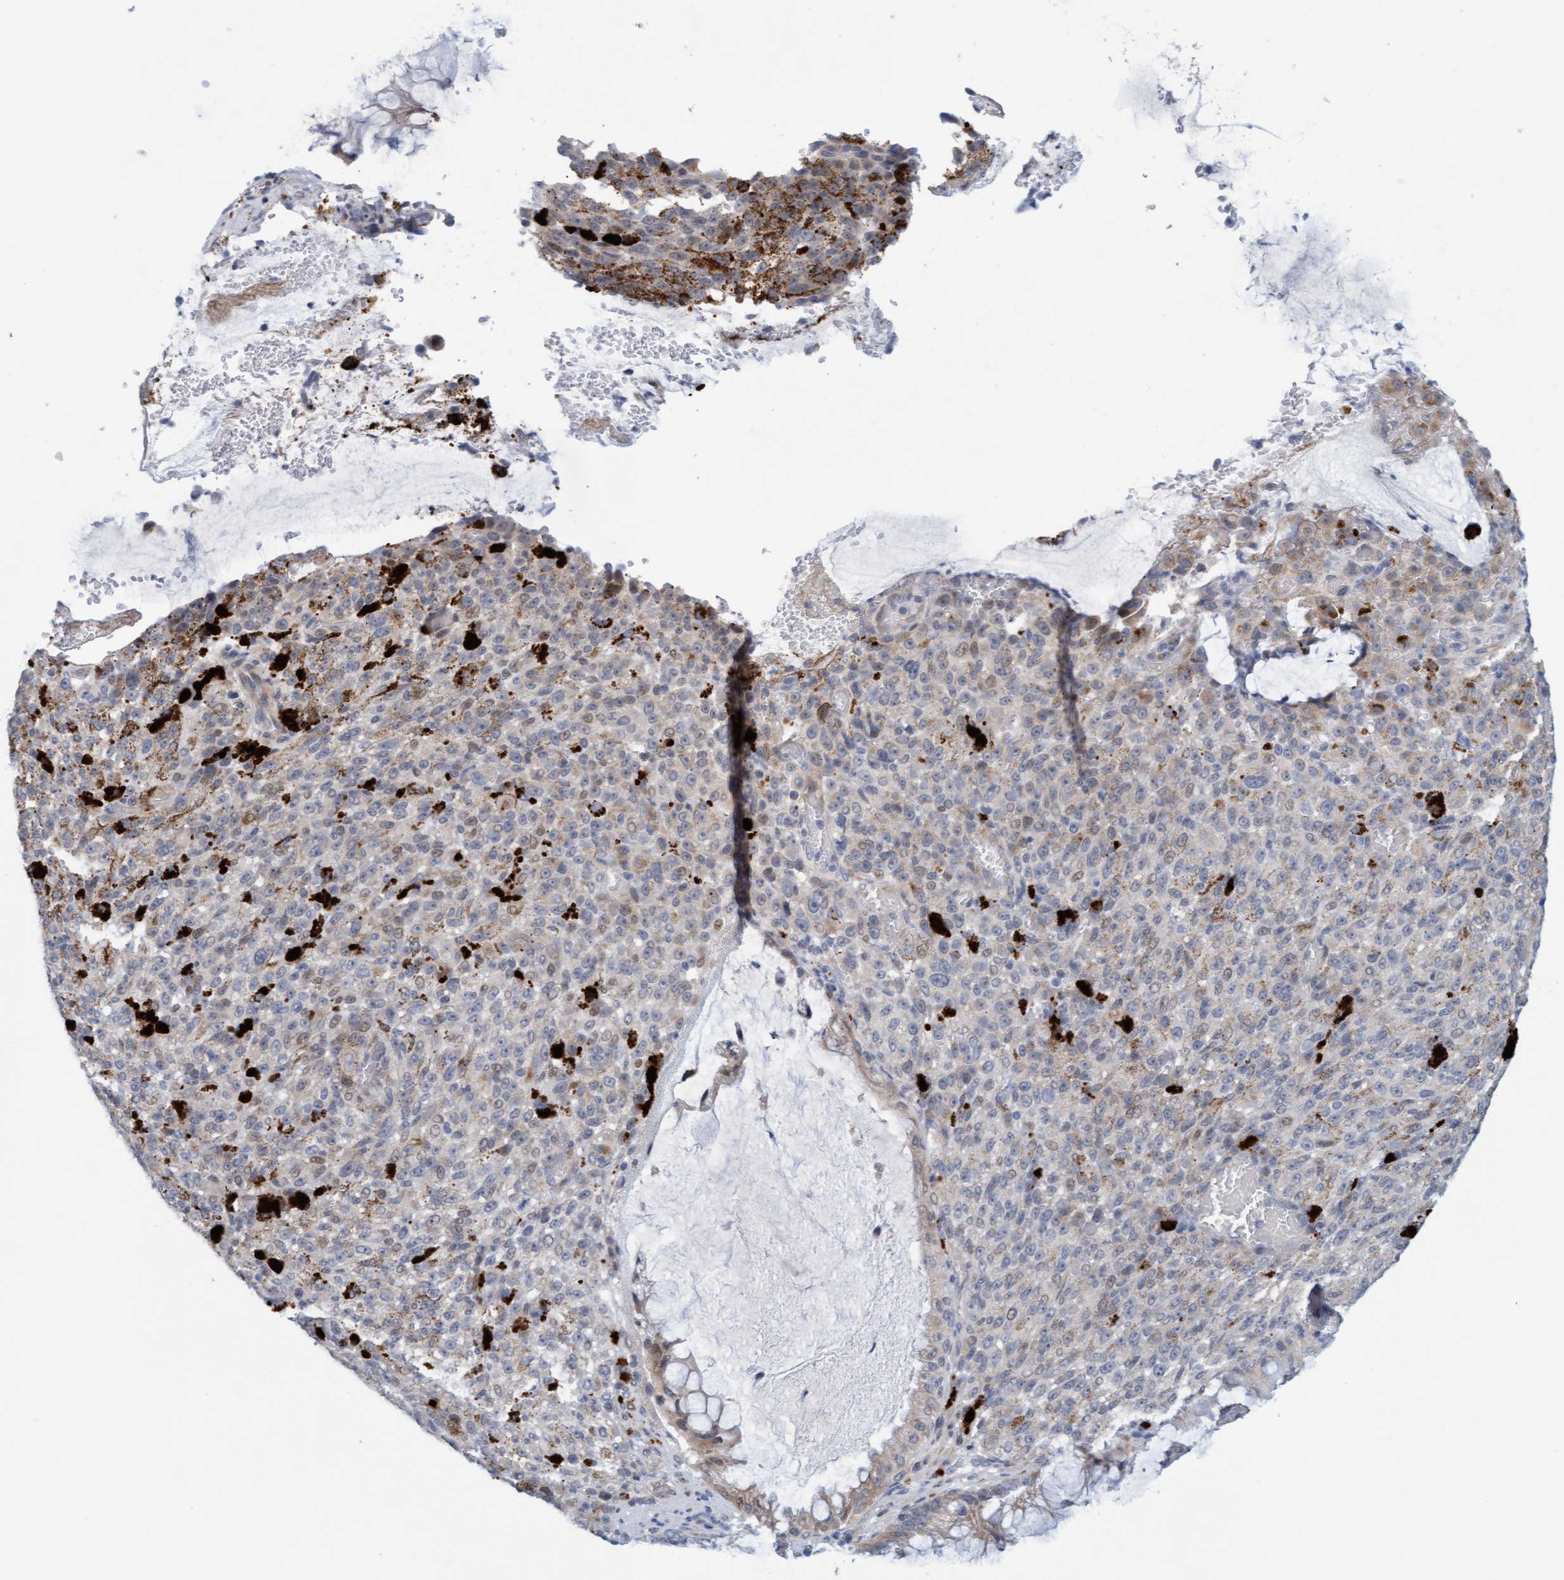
{"staining": {"intensity": "negative", "quantity": "none", "location": "none"}, "tissue": "melanoma", "cell_type": "Tumor cells", "image_type": "cancer", "snomed": [{"axis": "morphology", "description": "Malignant melanoma, NOS"}, {"axis": "topography", "description": "Rectum"}], "caption": "This micrograph is of malignant melanoma stained with IHC to label a protein in brown with the nuclei are counter-stained blue. There is no staining in tumor cells.", "gene": "ZC3H3", "patient": {"sex": "female", "age": 81}}